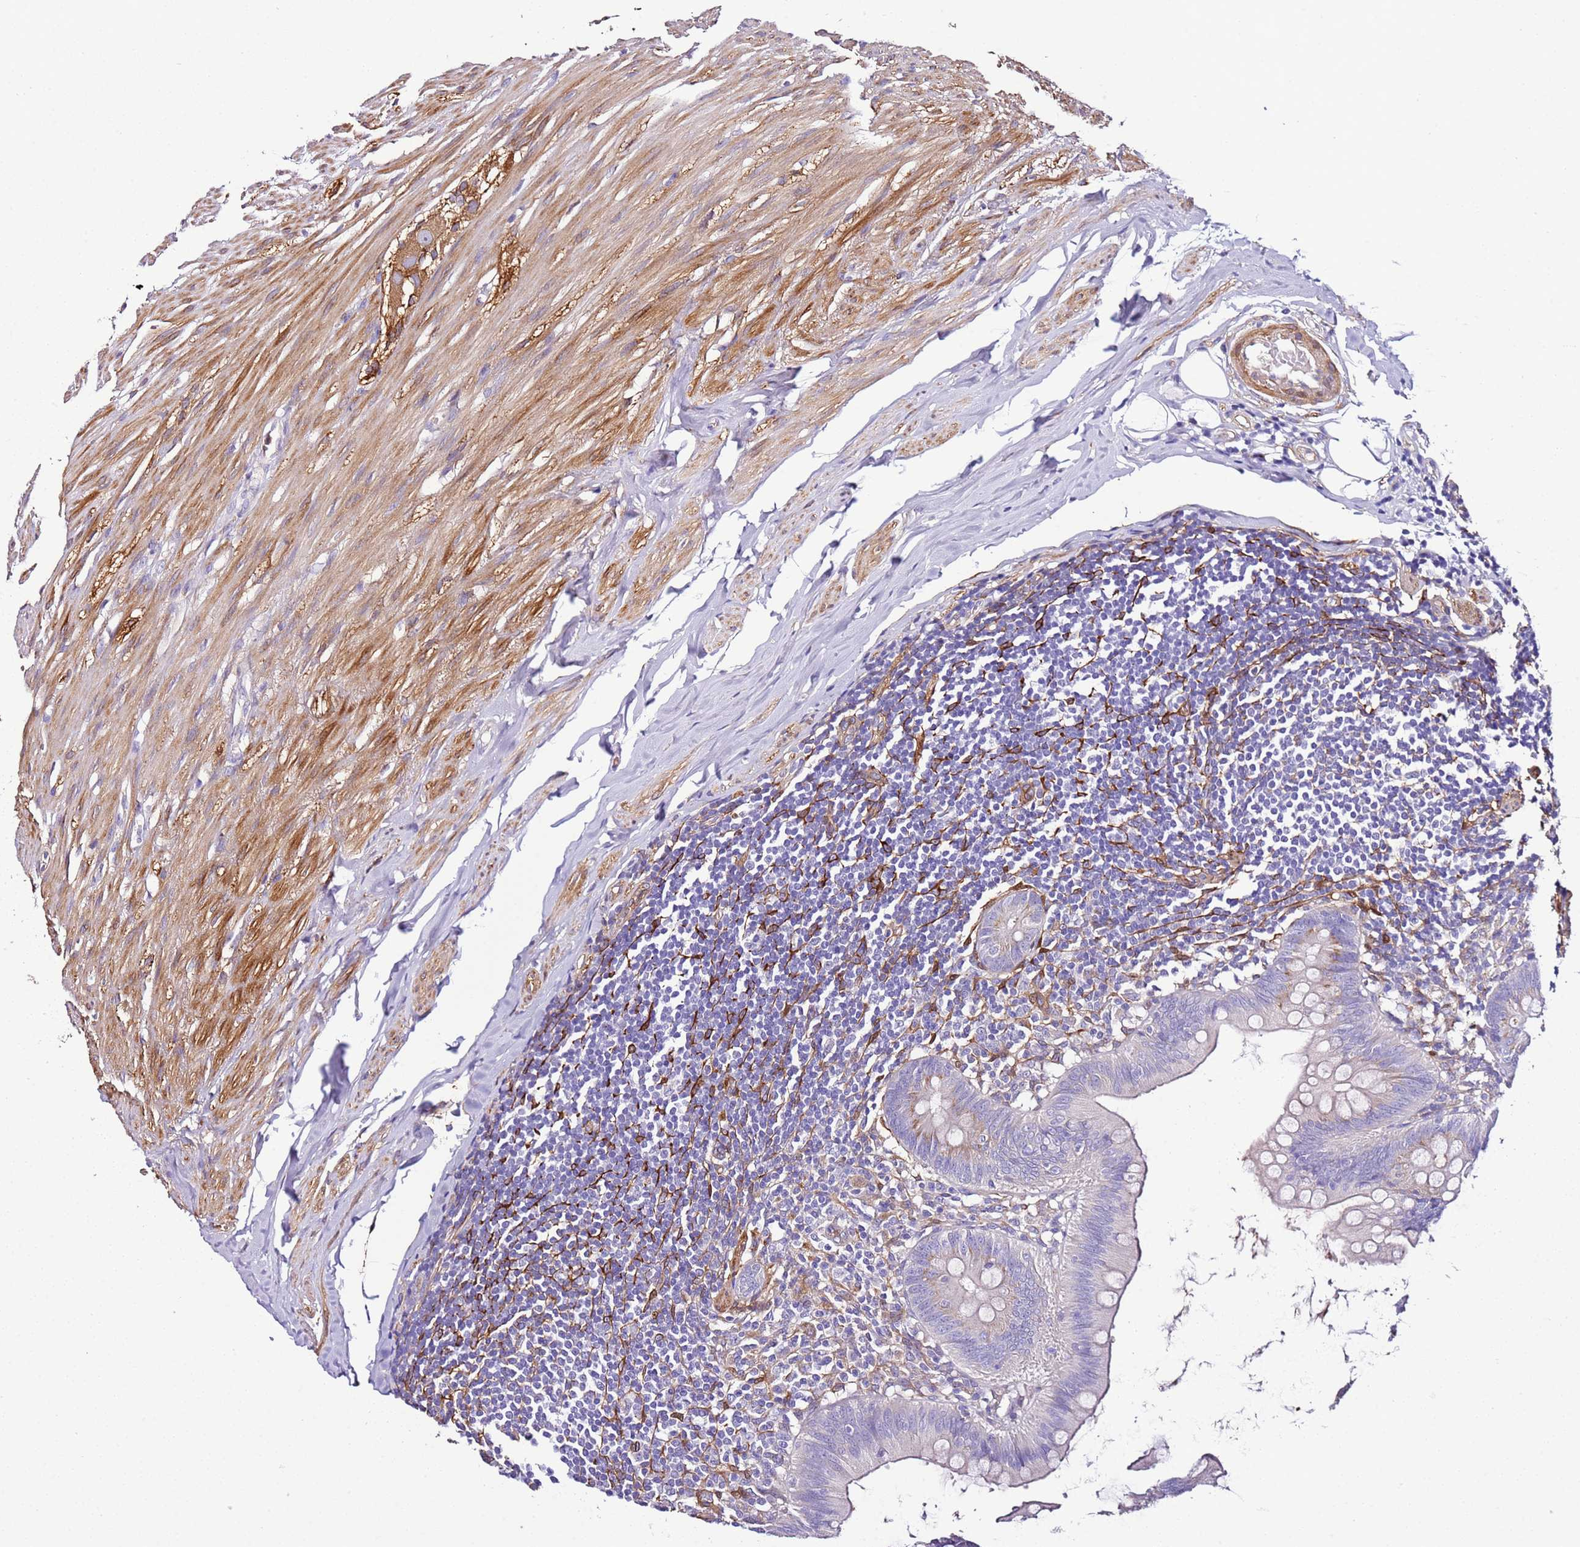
{"staining": {"intensity": "negative", "quantity": "none", "location": "none"}, "tissue": "appendix", "cell_type": "Glandular cells", "image_type": "normal", "snomed": [{"axis": "morphology", "description": "Normal tissue, NOS"}, {"axis": "topography", "description": "Appendix"}], "caption": "A high-resolution photomicrograph shows immunohistochemistry (IHC) staining of unremarkable appendix, which demonstrates no significant expression in glandular cells.", "gene": "FAM174C", "patient": {"sex": "female", "age": 62}}